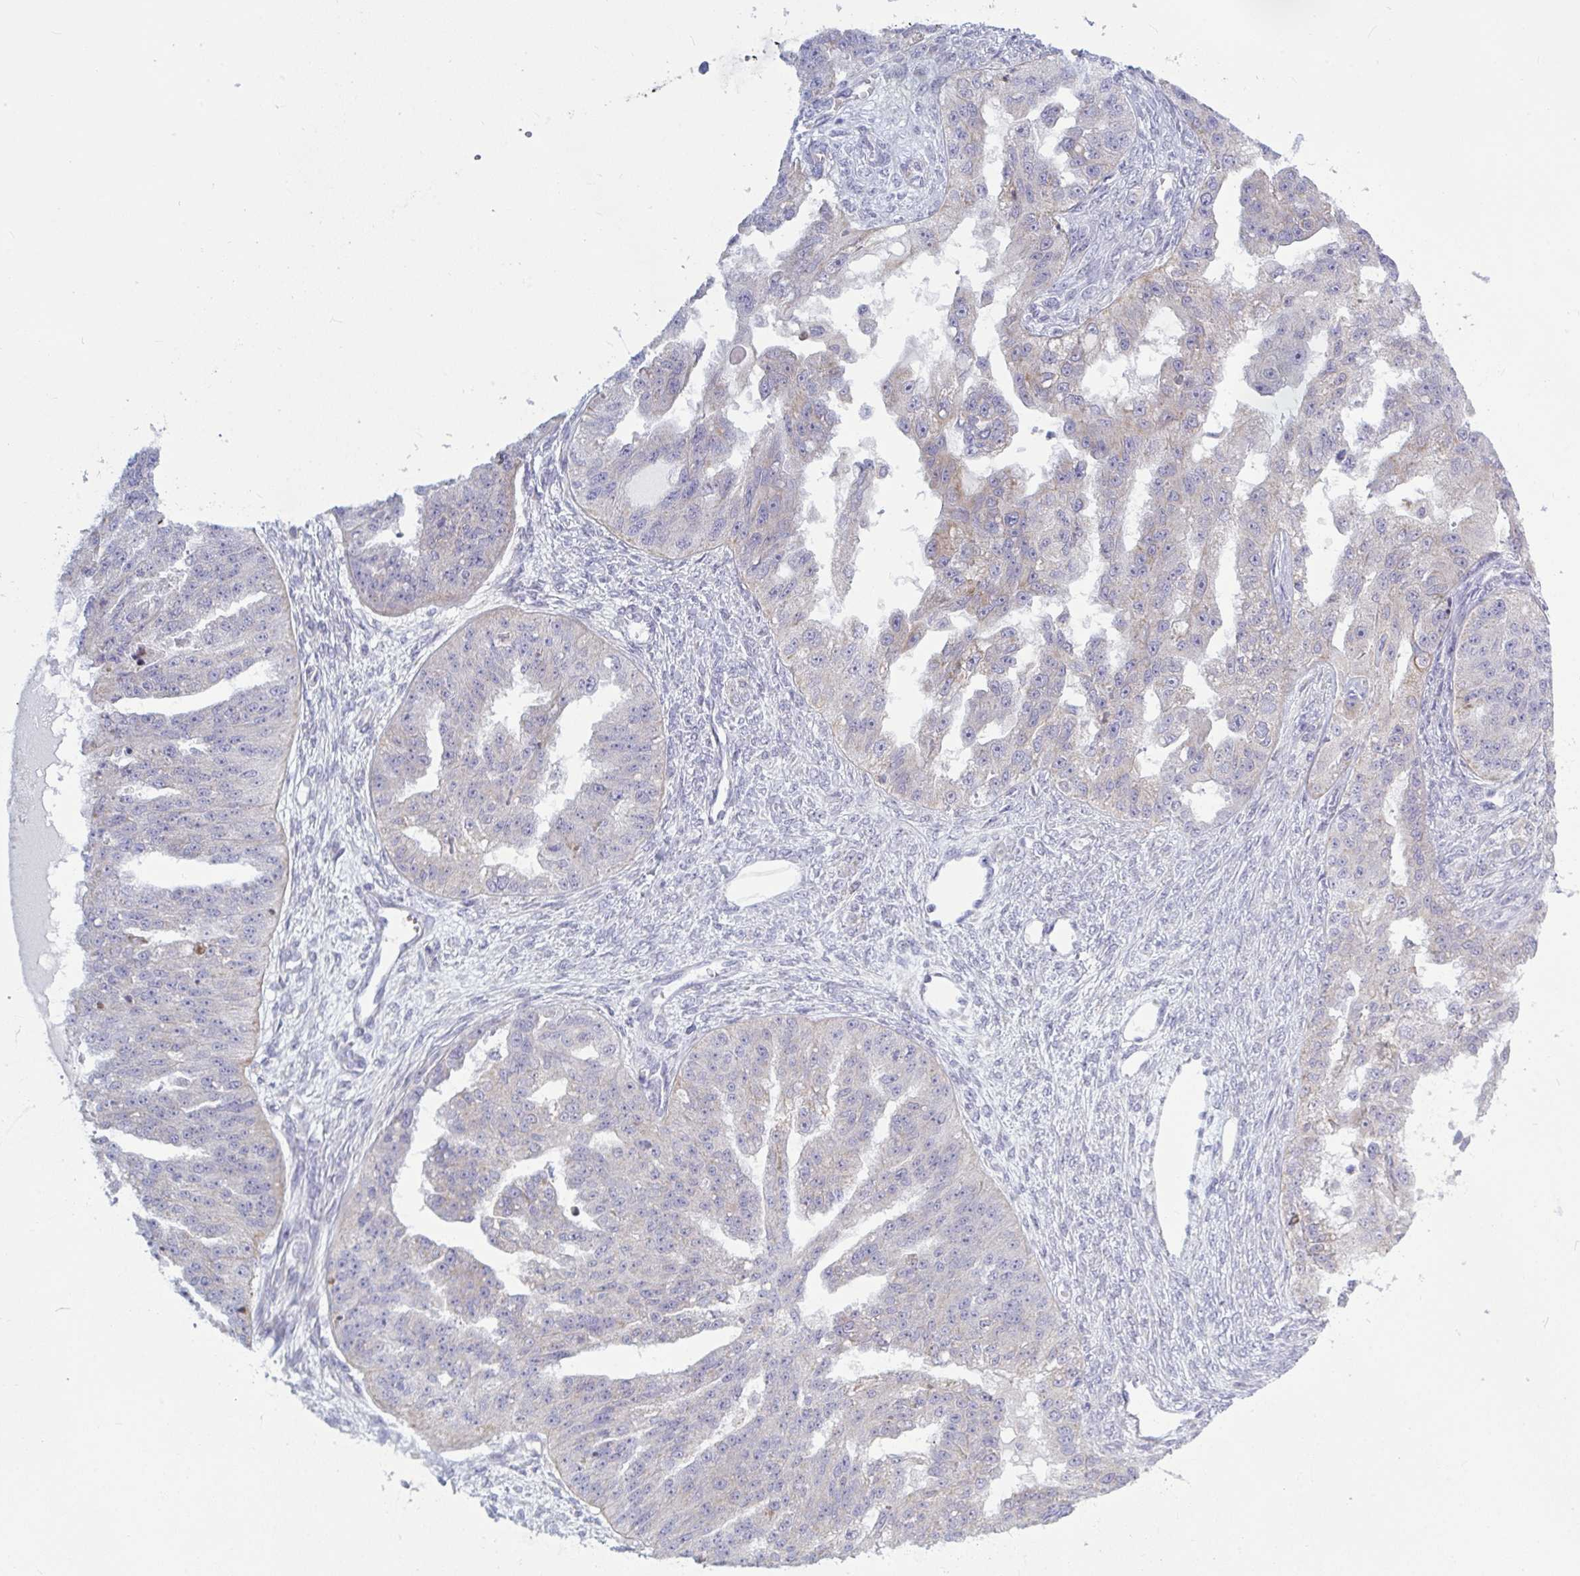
{"staining": {"intensity": "weak", "quantity": "<25%", "location": "cytoplasmic/membranous"}, "tissue": "ovarian cancer", "cell_type": "Tumor cells", "image_type": "cancer", "snomed": [{"axis": "morphology", "description": "Cystadenocarcinoma, serous, NOS"}, {"axis": "topography", "description": "Ovary"}], "caption": "Immunohistochemistry (IHC) photomicrograph of human serous cystadenocarcinoma (ovarian) stained for a protein (brown), which displays no expression in tumor cells. (Immunohistochemistry, brightfield microscopy, high magnification).", "gene": "ATG9A", "patient": {"sex": "female", "age": 58}}